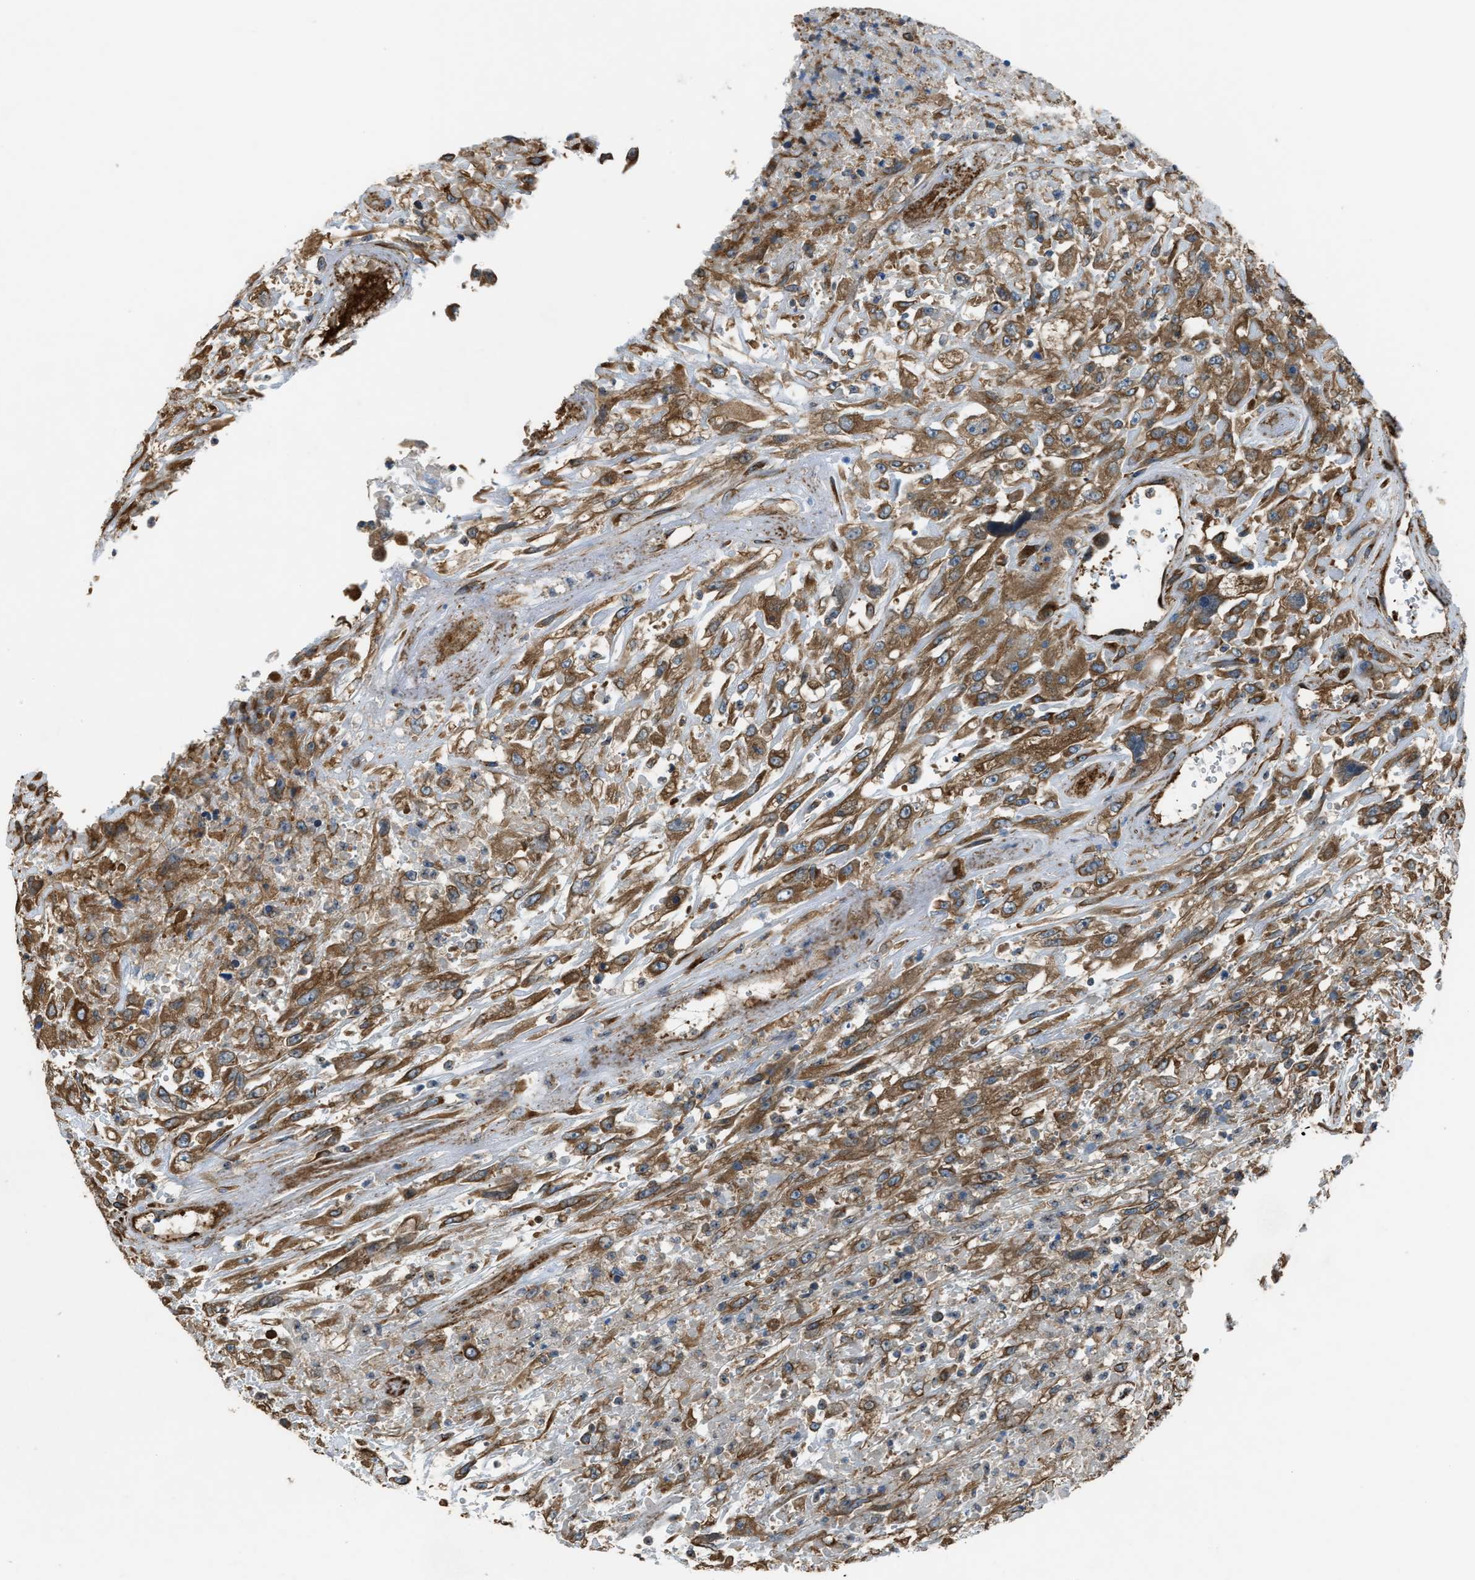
{"staining": {"intensity": "moderate", "quantity": ">75%", "location": "cytoplasmic/membranous"}, "tissue": "urothelial cancer", "cell_type": "Tumor cells", "image_type": "cancer", "snomed": [{"axis": "morphology", "description": "Urothelial carcinoma, High grade"}, {"axis": "topography", "description": "Urinary bladder"}], "caption": "Immunohistochemistry (IHC) (DAB) staining of human urothelial cancer demonstrates moderate cytoplasmic/membranous protein positivity in about >75% of tumor cells. (brown staining indicates protein expression, while blue staining denotes nuclei).", "gene": "TRPC1", "patient": {"sex": "male", "age": 46}}